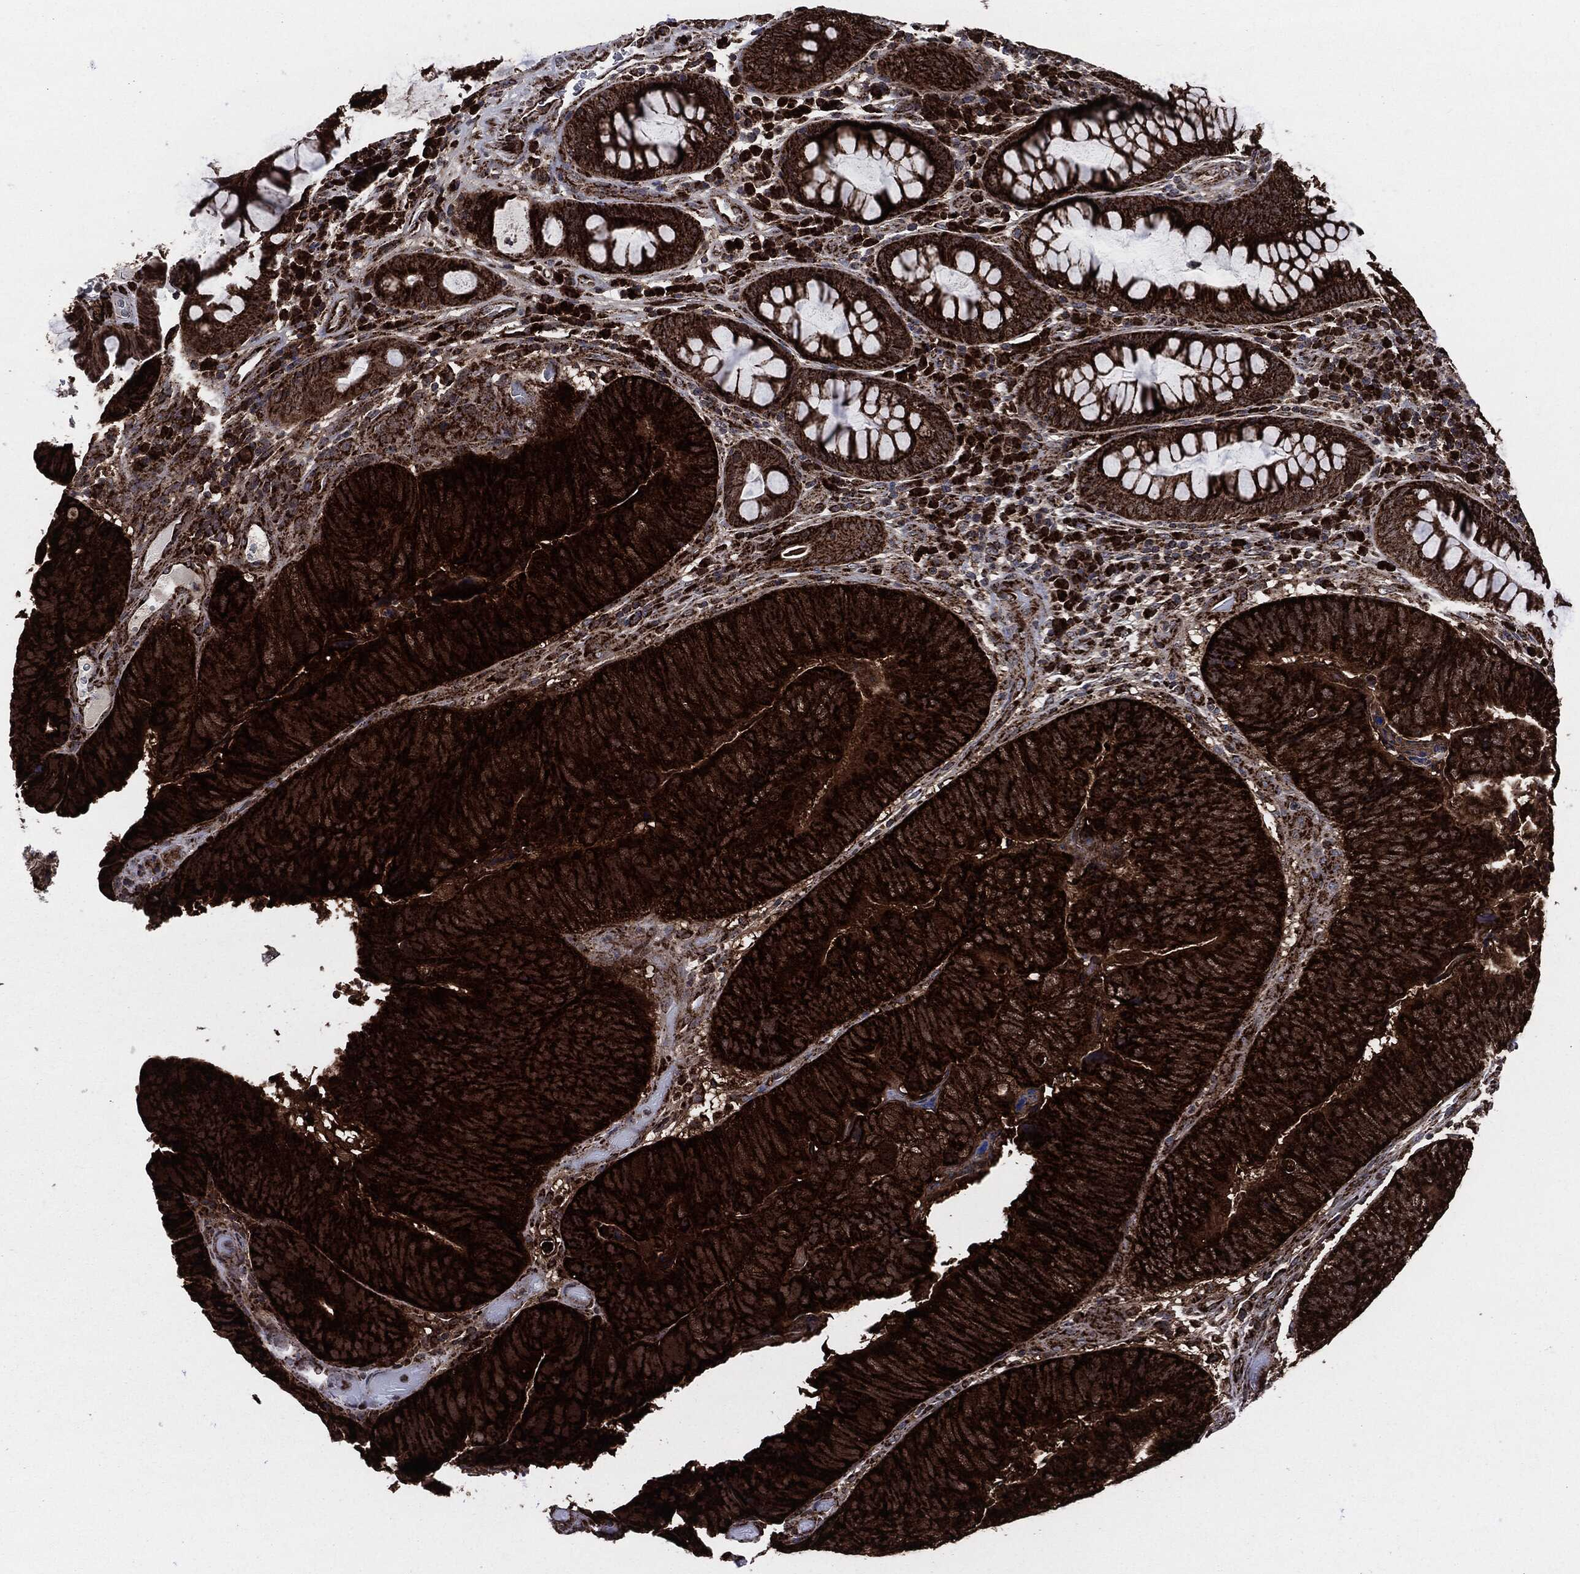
{"staining": {"intensity": "strong", "quantity": ">75%", "location": "cytoplasmic/membranous"}, "tissue": "colorectal cancer", "cell_type": "Tumor cells", "image_type": "cancer", "snomed": [{"axis": "morphology", "description": "Adenocarcinoma, NOS"}, {"axis": "topography", "description": "Colon"}], "caption": "Colorectal adenocarcinoma stained for a protein (brown) demonstrates strong cytoplasmic/membranous positive expression in approximately >75% of tumor cells.", "gene": "FH", "patient": {"sex": "female", "age": 67}}